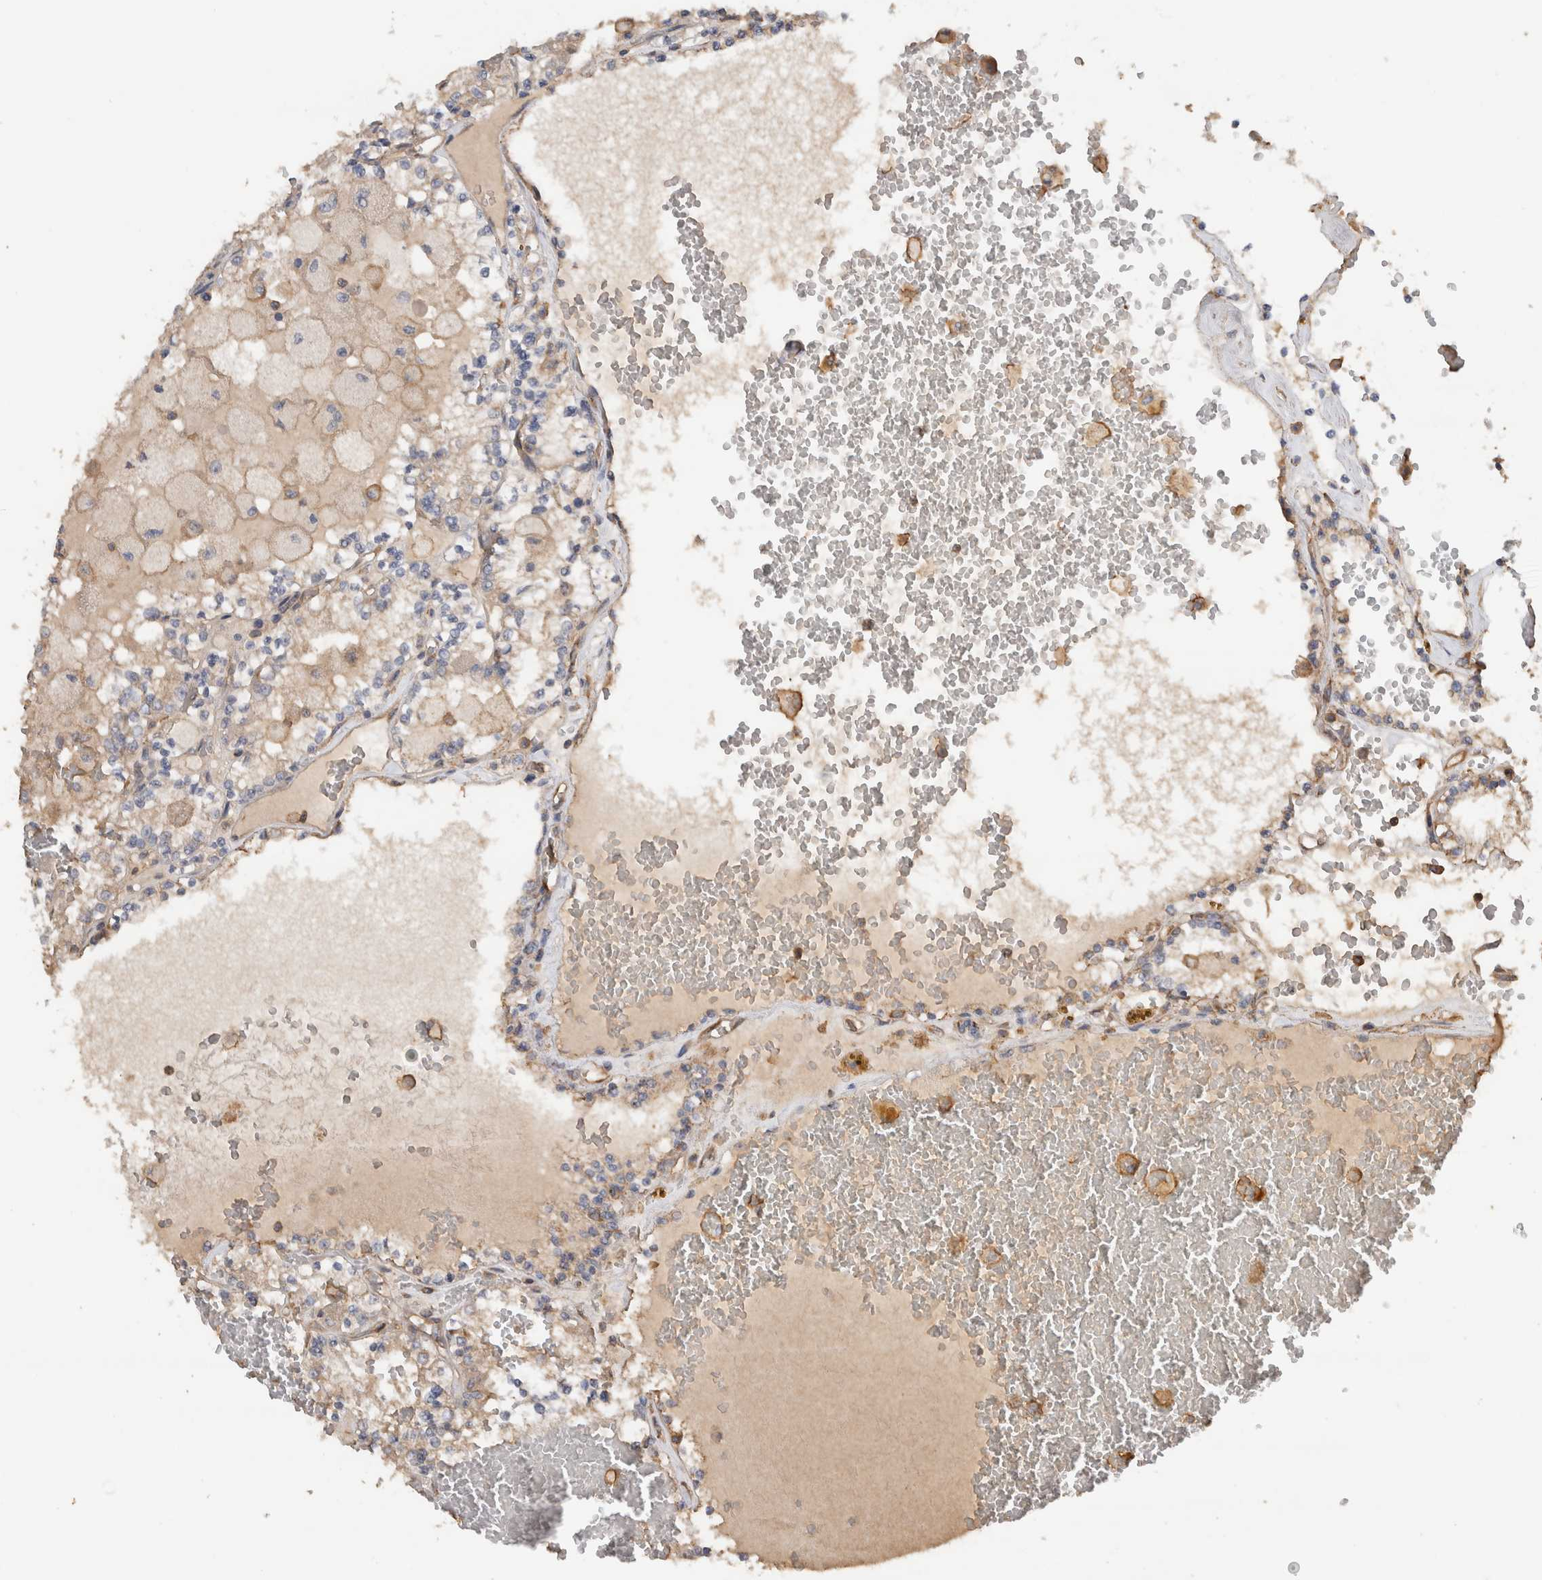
{"staining": {"intensity": "negative", "quantity": "none", "location": "none"}, "tissue": "renal cancer", "cell_type": "Tumor cells", "image_type": "cancer", "snomed": [{"axis": "morphology", "description": "Adenocarcinoma, NOS"}, {"axis": "topography", "description": "Kidney"}], "caption": "This is a image of IHC staining of adenocarcinoma (renal), which shows no expression in tumor cells.", "gene": "EIF4G3", "patient": {"sex": "female", "age": 56}}